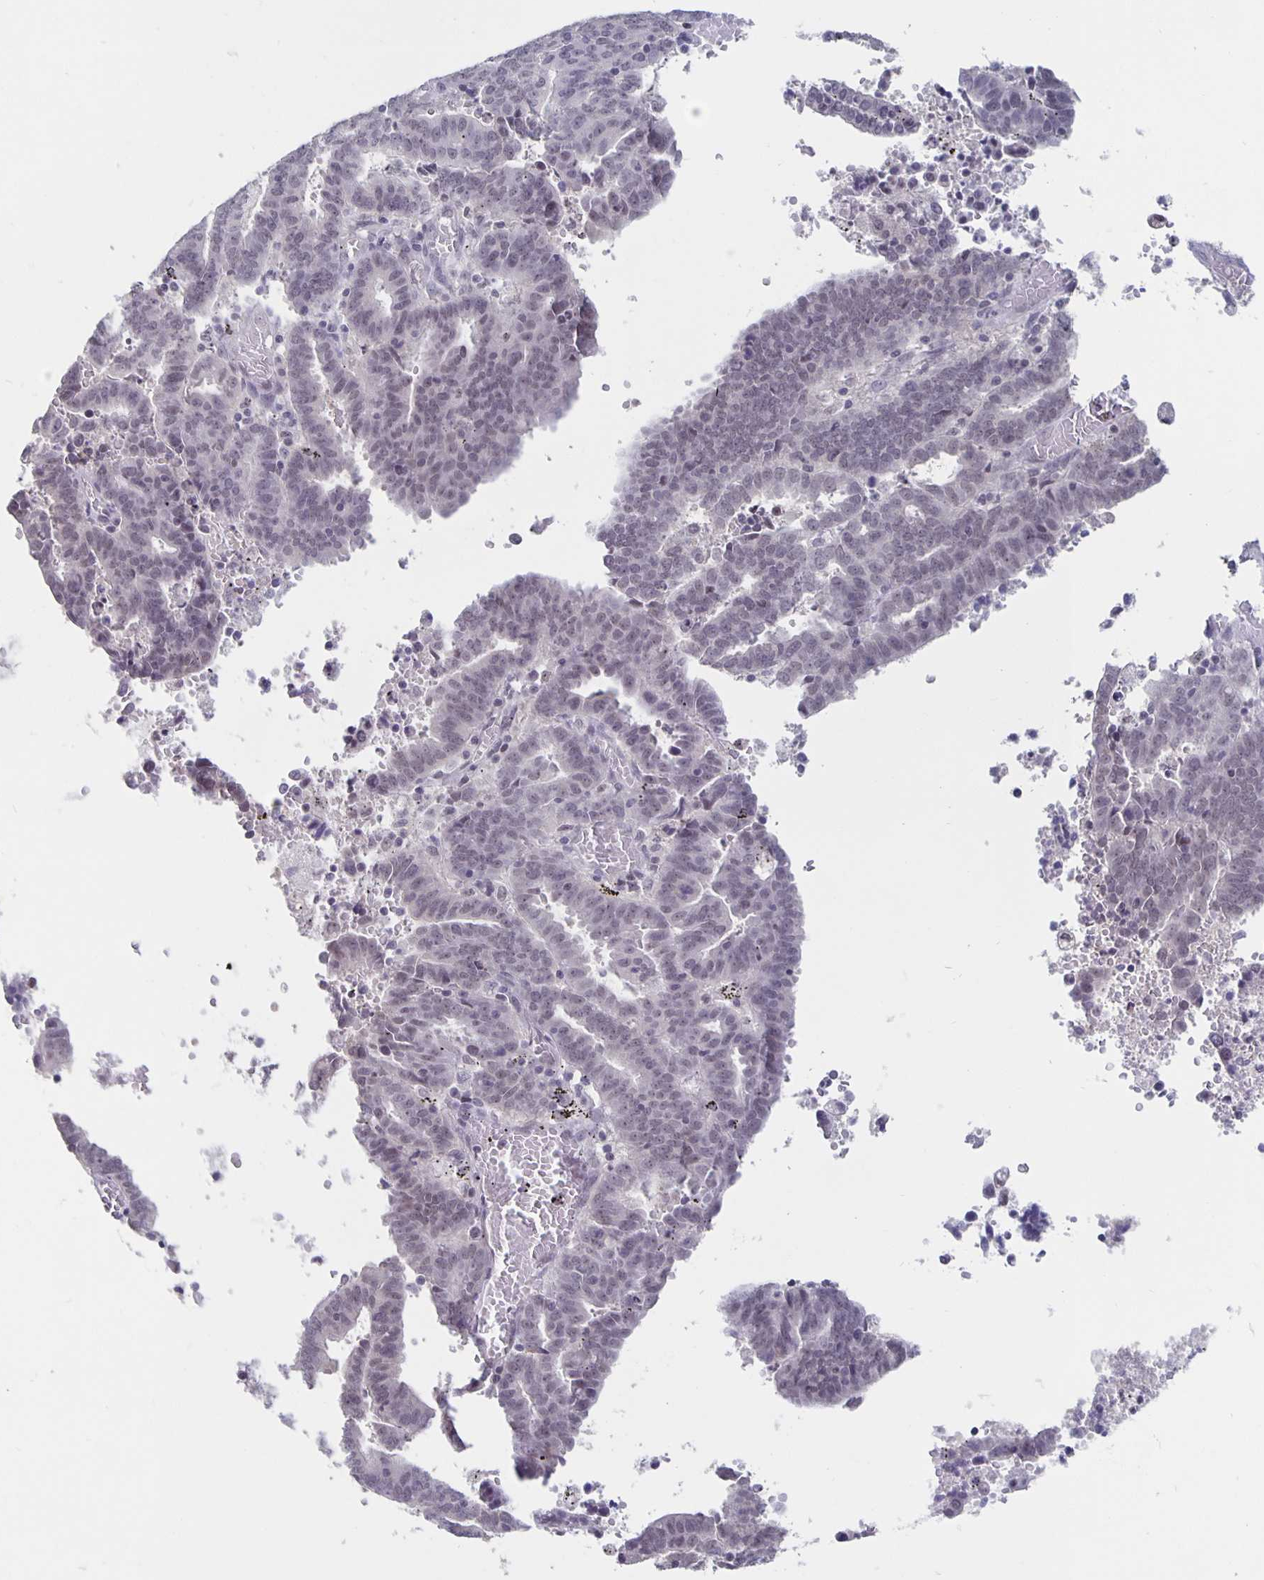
{"staining": {"intensity": "negative", "quantity": "none", "location": "none"}, "tissue": "endometrial cancer", "cell_type": "Tumor cells", "image_type": "cancer", "snomed": [{"axis": "morphology", "description": "Adenocarcinoma, NOS"}, {"axis": "topography", "description": "Uterus"}], "caption": "An image of human endometrial adenocarcinoma is negative for staining in tumor cells. (DAB immunohistochemistry (IHC) with hematoxylin counter stain).", "gene": "ZNF691", "patient": {"sex": "female", "age": 83}}